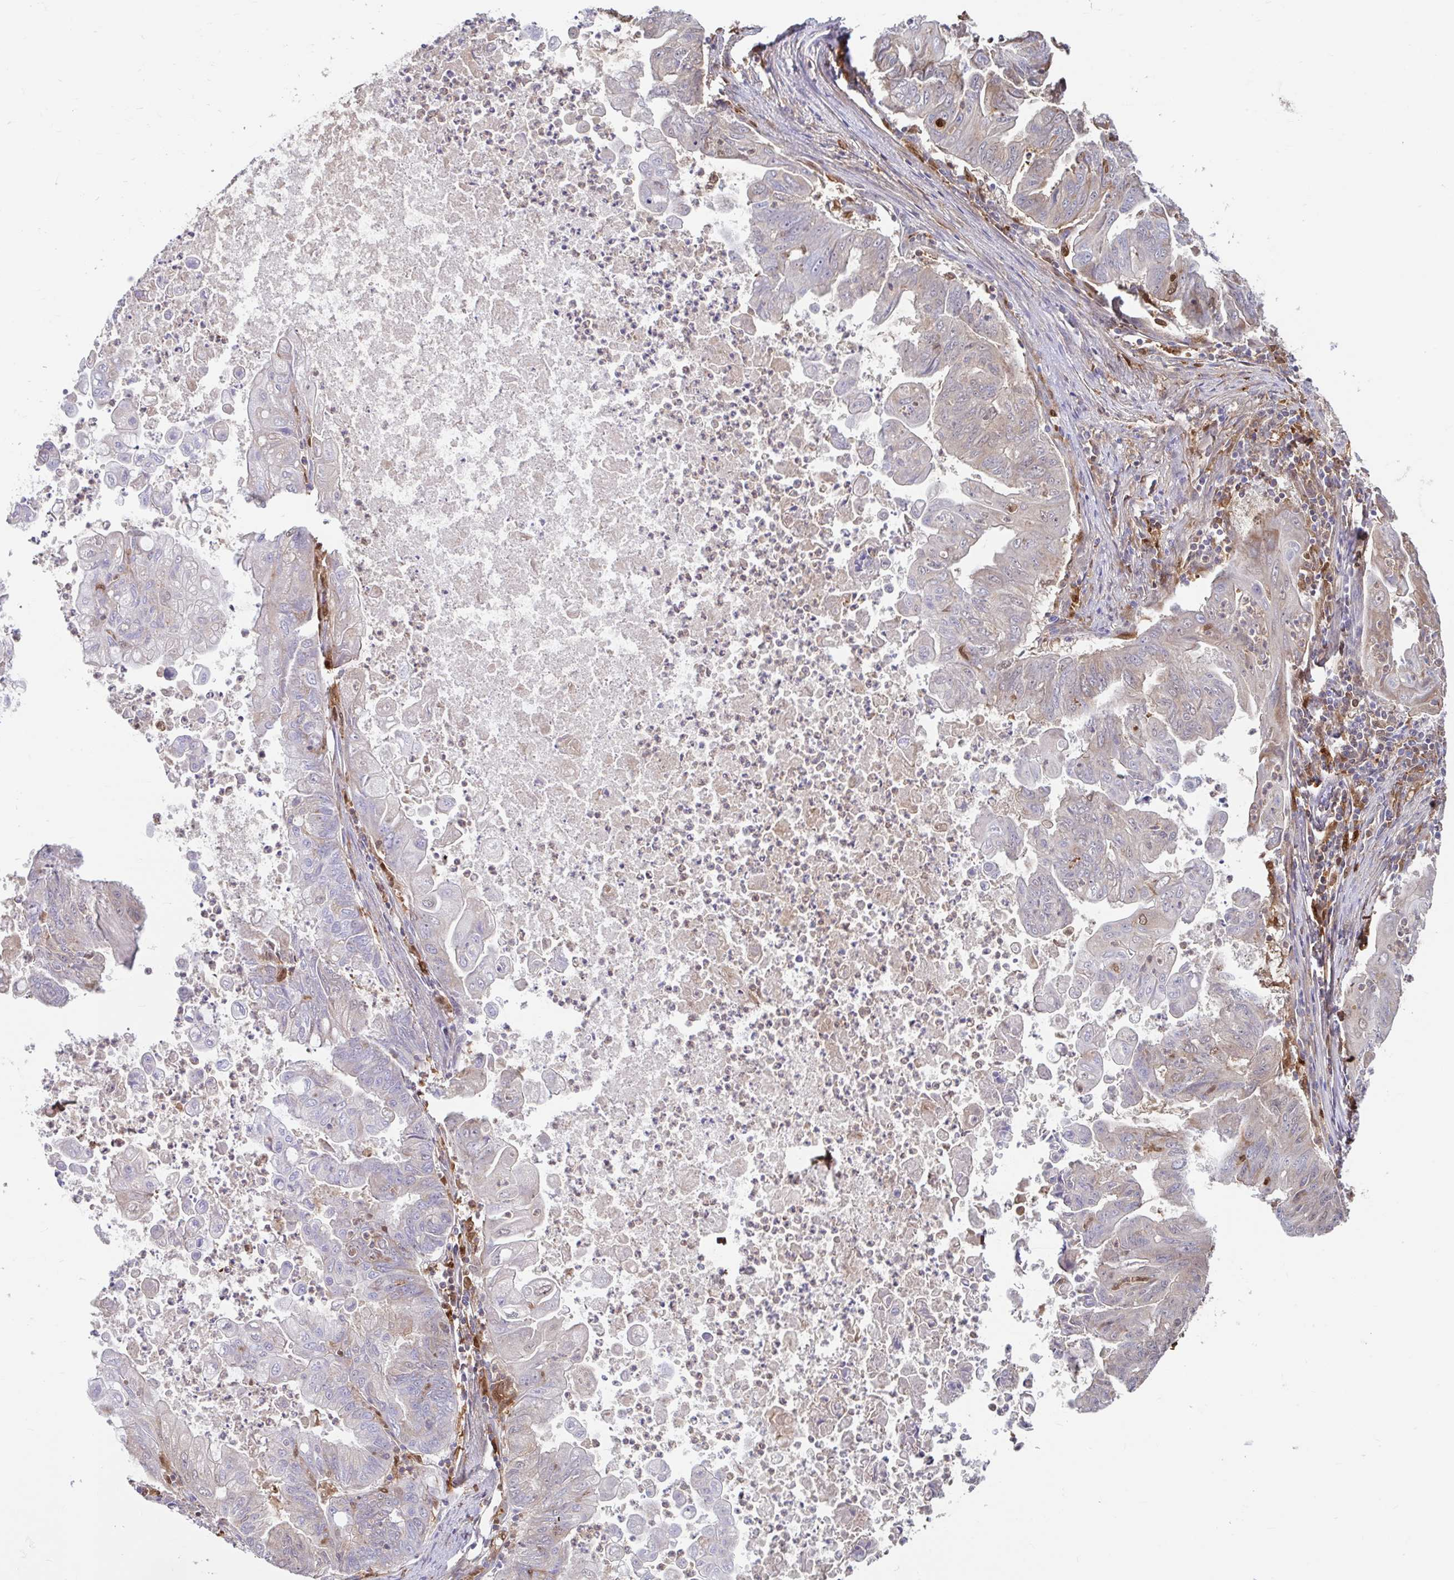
{"staining": {"intensity": "negative", "quantity": "none", "location": "none"}, "tissue": "stomach cancer", "cell_type": "Tumor cells", "image_type": "cancer", "snomed": [{"axis": "morphology", "description": "Adenocarcinoma, NOS"}, {"axis": "topography", "description": "Stomach, upper"}], "caption": "Immunohistochemistry (IHC) image of human stomach cancer (adenocarcinoma) stained for a protein (brown), which displays no positivity in tumor cells.", "gene": "BLVRA", "patient": {"sex": "male", "age": 80}}